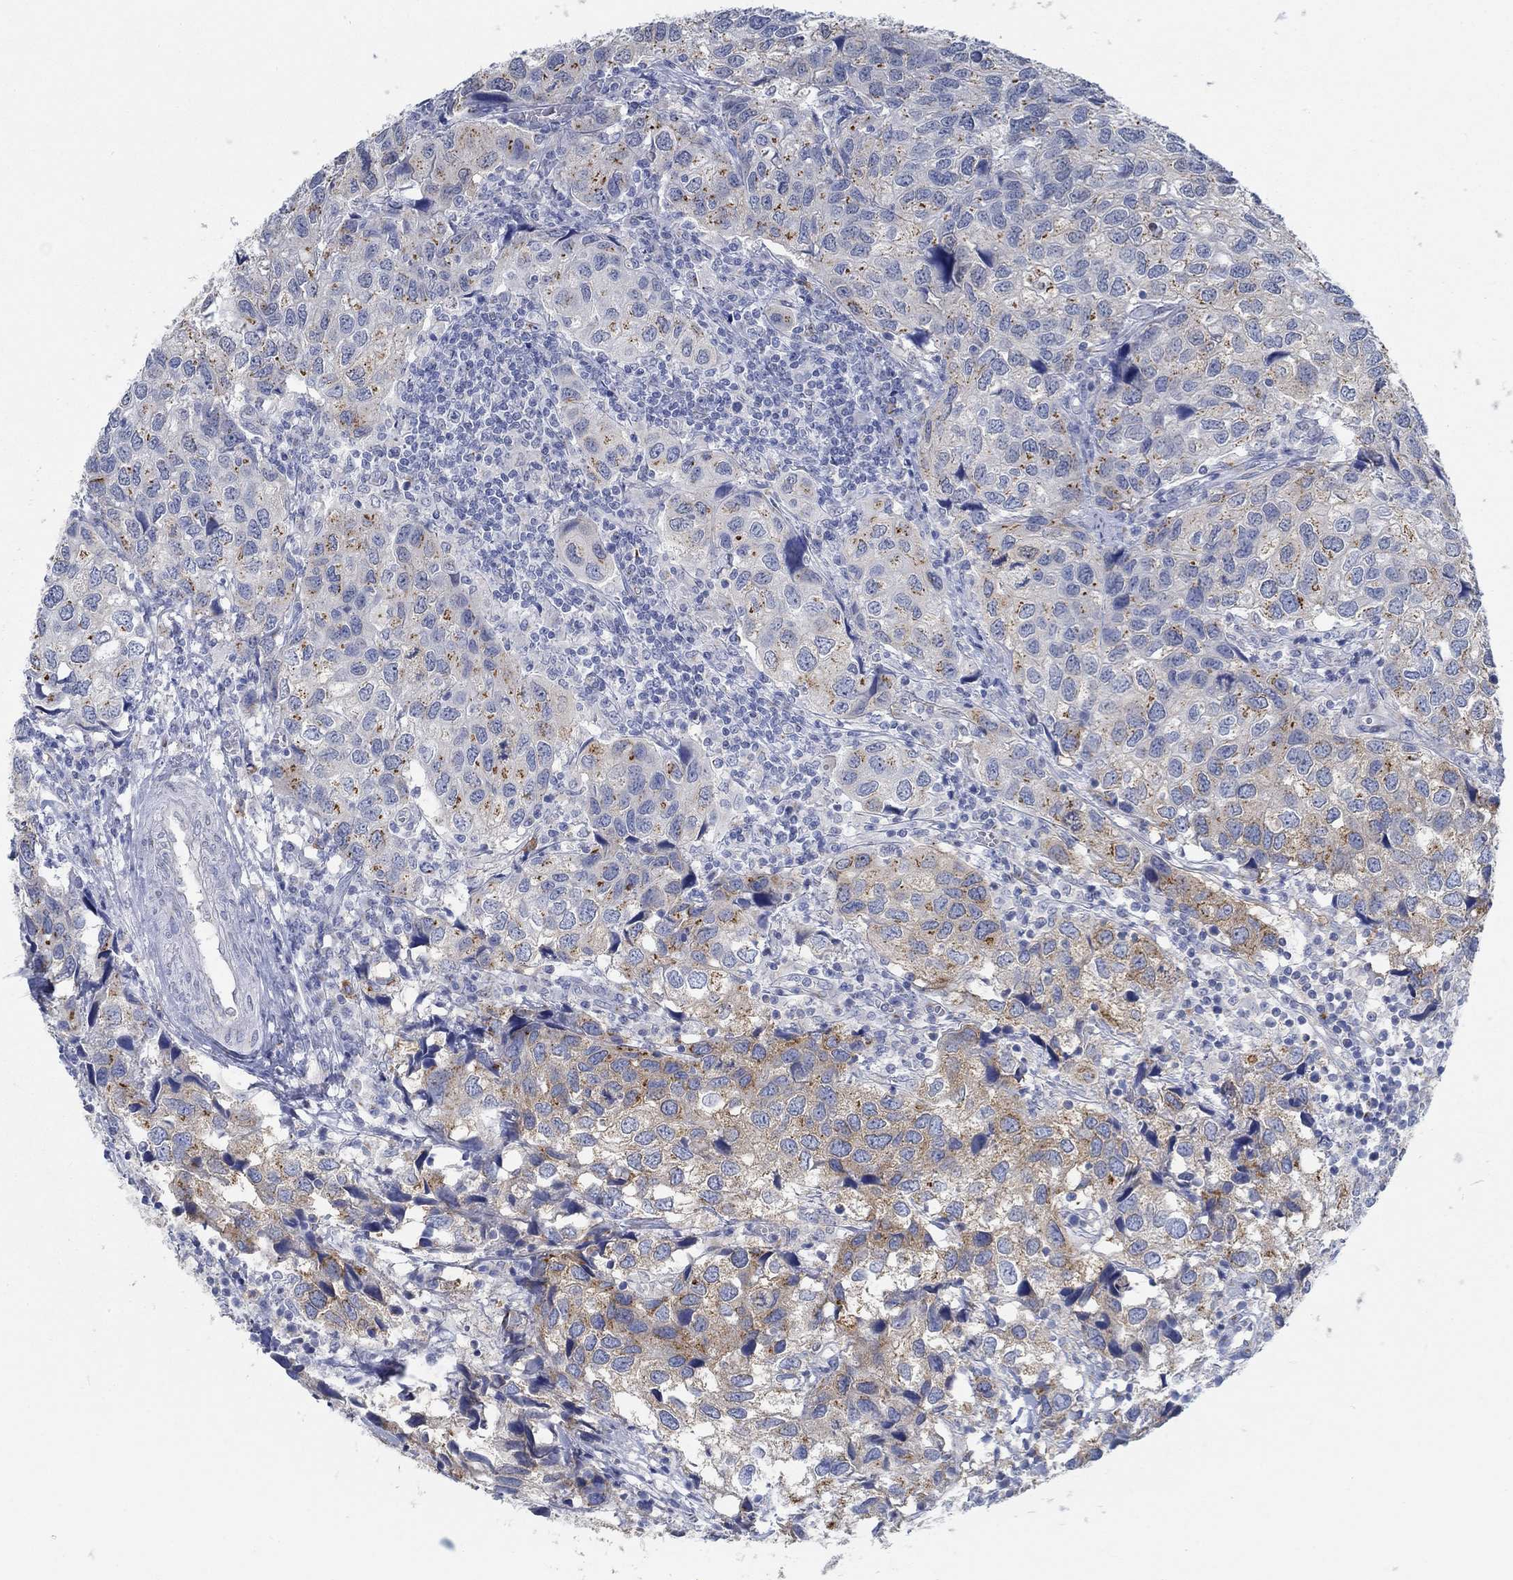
{"staining": {"intensity": "strong", "quantity": "25%-75%", "location": "cytoplasmic/membranous"}, "tissue": "urothelial cancer", "cell_type": "Tumor cells", "image_type": "cancer", "snomed": [{"axis": "morphology", "description": "Urothelial carcinoma, High grade"}, {"axis": "topography", "description": "Urinary bladder"}], "caption": "Immunohistochemical staining of human urothelial carcinoma (high-grade) reveals strong cytoplasmic/membranous protein staining in approximately 25%-75% of tumor cells. The protein of interest is stained brown, and the nuclei are stained in blue (DAB (3,3'-diaminobenzidine) IHC with brightfield microscopy, high magnification).", "gene": "TEKT4", "patient": {"sex": "male", "age": 79}}